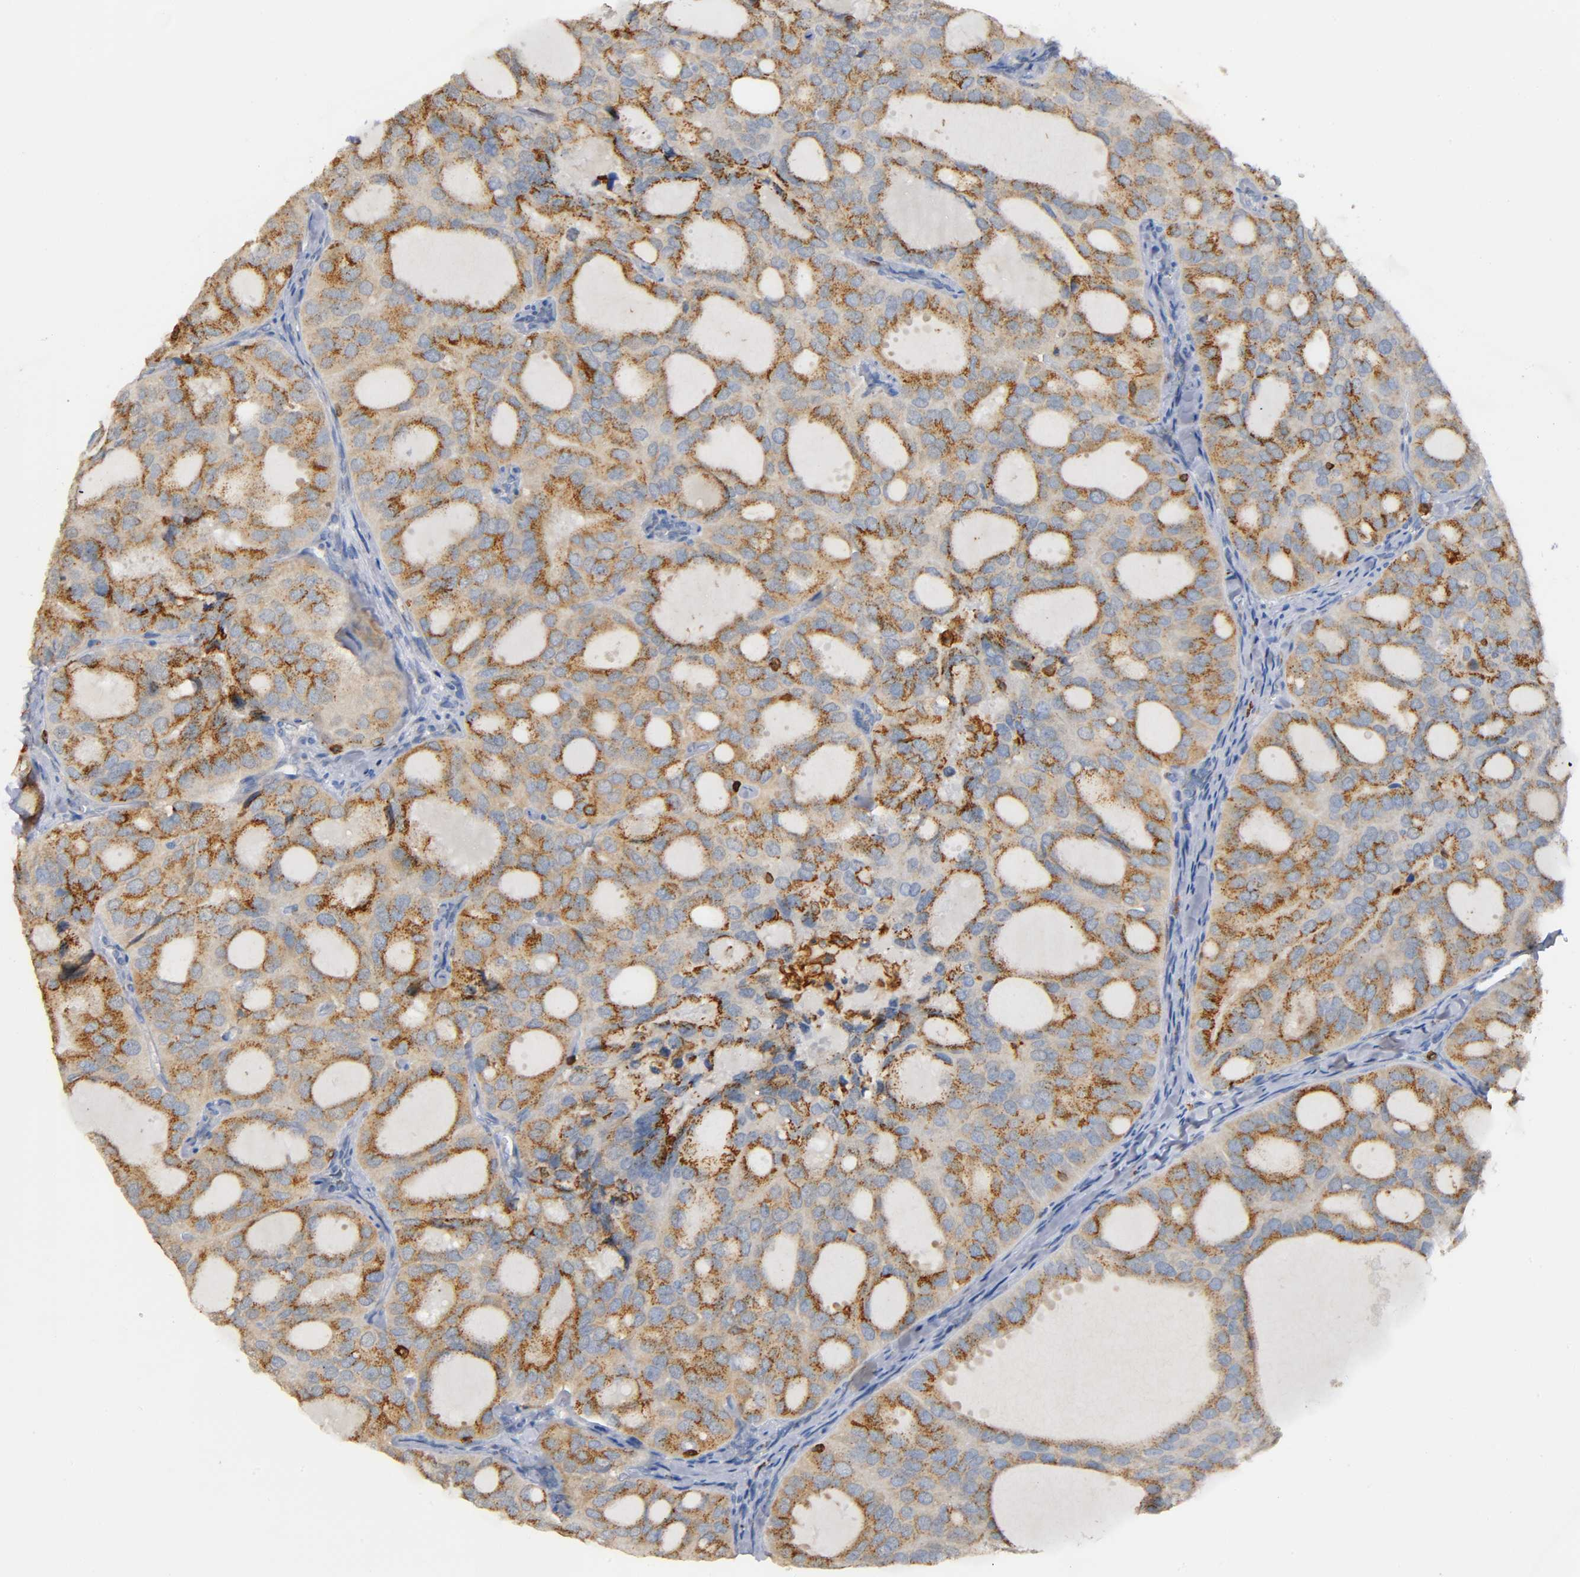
{"staining": {"intensity": "moderate", "quantity": ">75%", "location": "cytoplasmic/membranous"}, "tissue": "thyroid cancer", "cell_type": "Tumor cells", "image_type": "cancer", "snomed": [{"axis": "morphology", "description": "Follicular adenoma carcinoma, NOS"}, {"axis": "topography", "description": "Thyroid gland"}], "caption": "IHC histopathology image of thyroid cancer (follicular adenoma carcinoma) stained for a protein (brown), which reveals medium levels of moderate cytoplasmic/membranous expression in approximately >75% of tumor cells.", "gene": "CAPN10", "patient": {"sex": "male", "age": 75}}